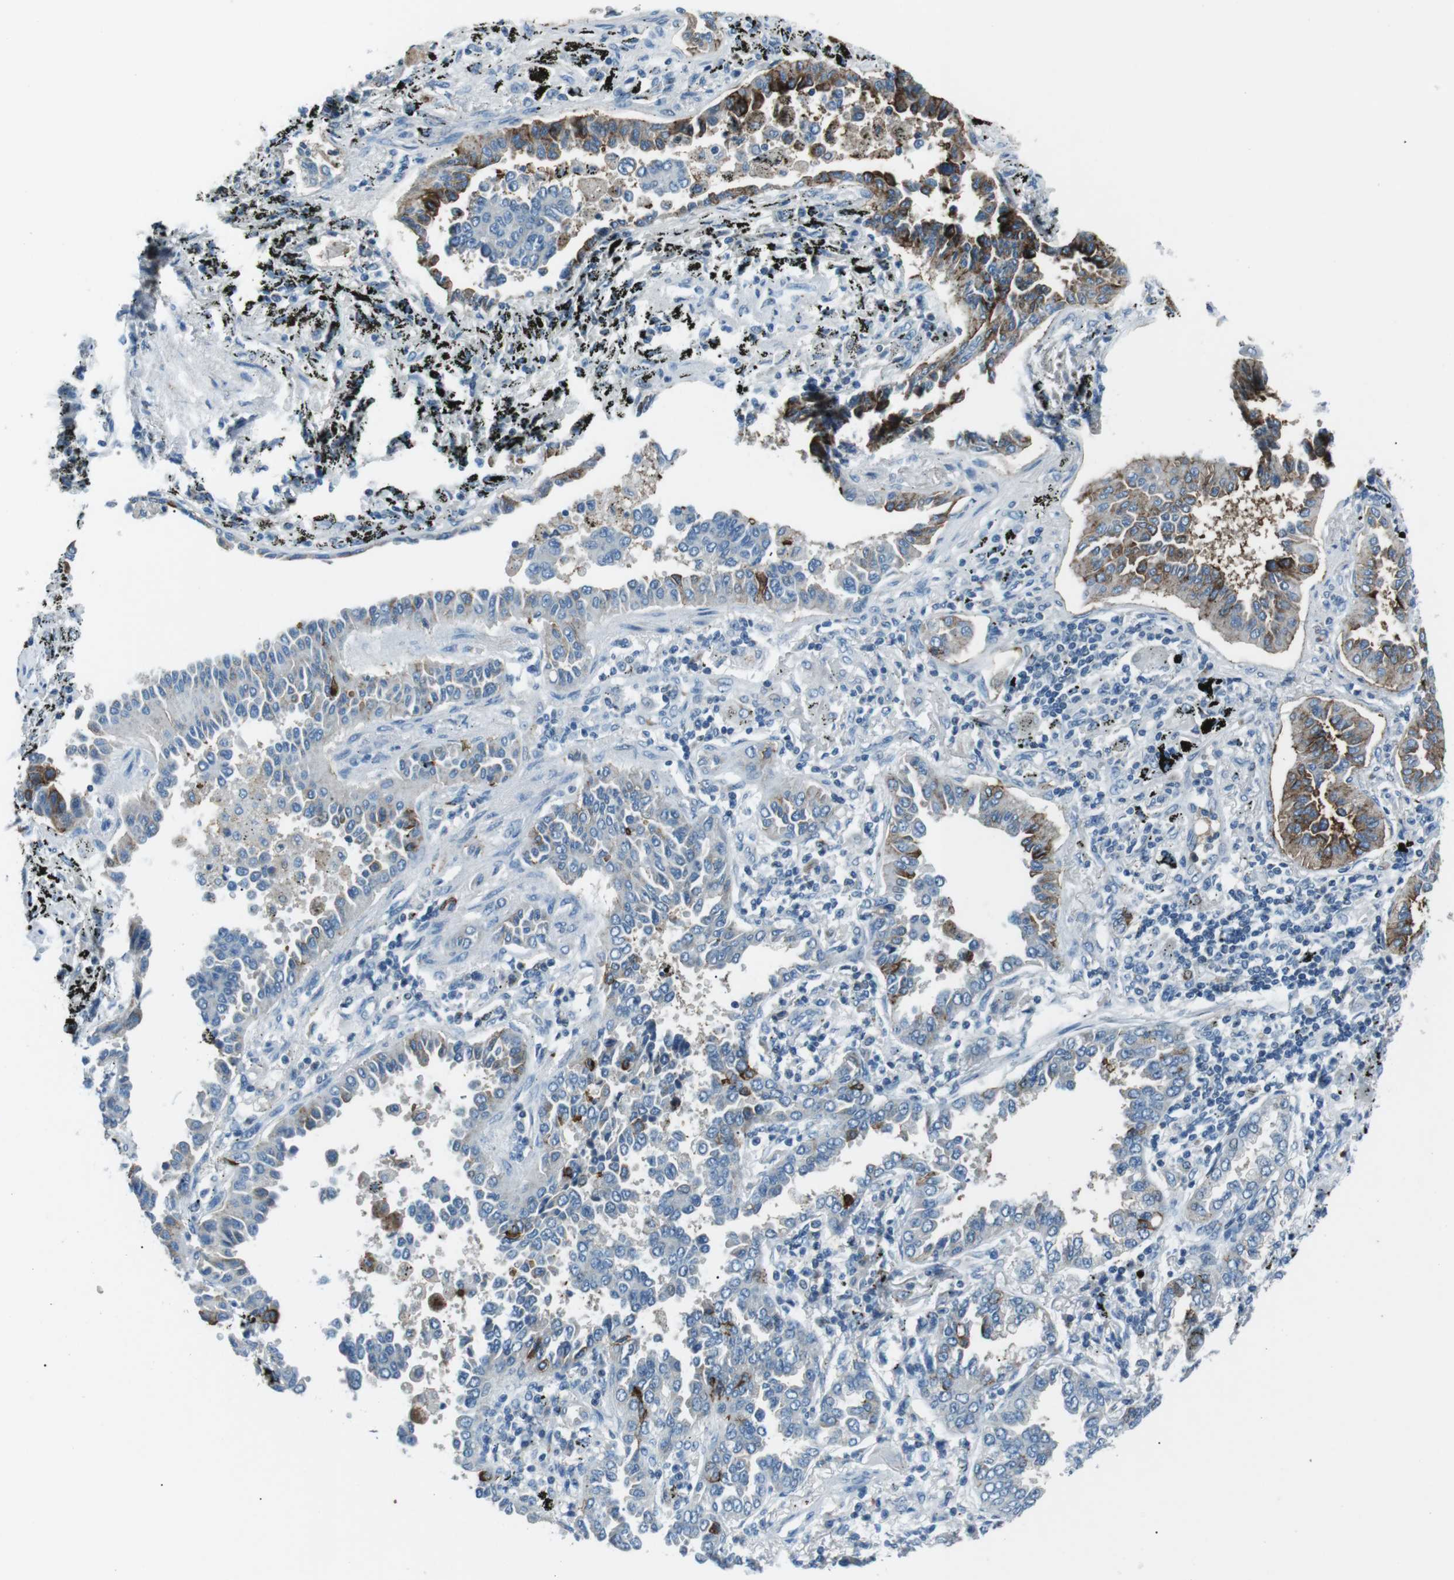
{"staining": {"intensity": "strong", "quantity": "<25%", "location": "cytoplasmic/membranous"}, "tissue": "lung cancer", "cell_type": "Tumor cells", "image_type": "cancer", "snomed": [{"axis": "morphology", "description": "Normal tissue, NOS"}, {"axis": "morphology", "description": "Adenocarcinoma, NOS"}, {"axis": "topography", "description": "Lung"}], "caption": "Lung adenocarcinoma stained with immunohistochemistry (IHC) displays strong cytoplasmic/membranous positivity in about <25% of tumor cells.", "gene": "ST6GAL1", "patient": {"sex": "male", "age": 59}}